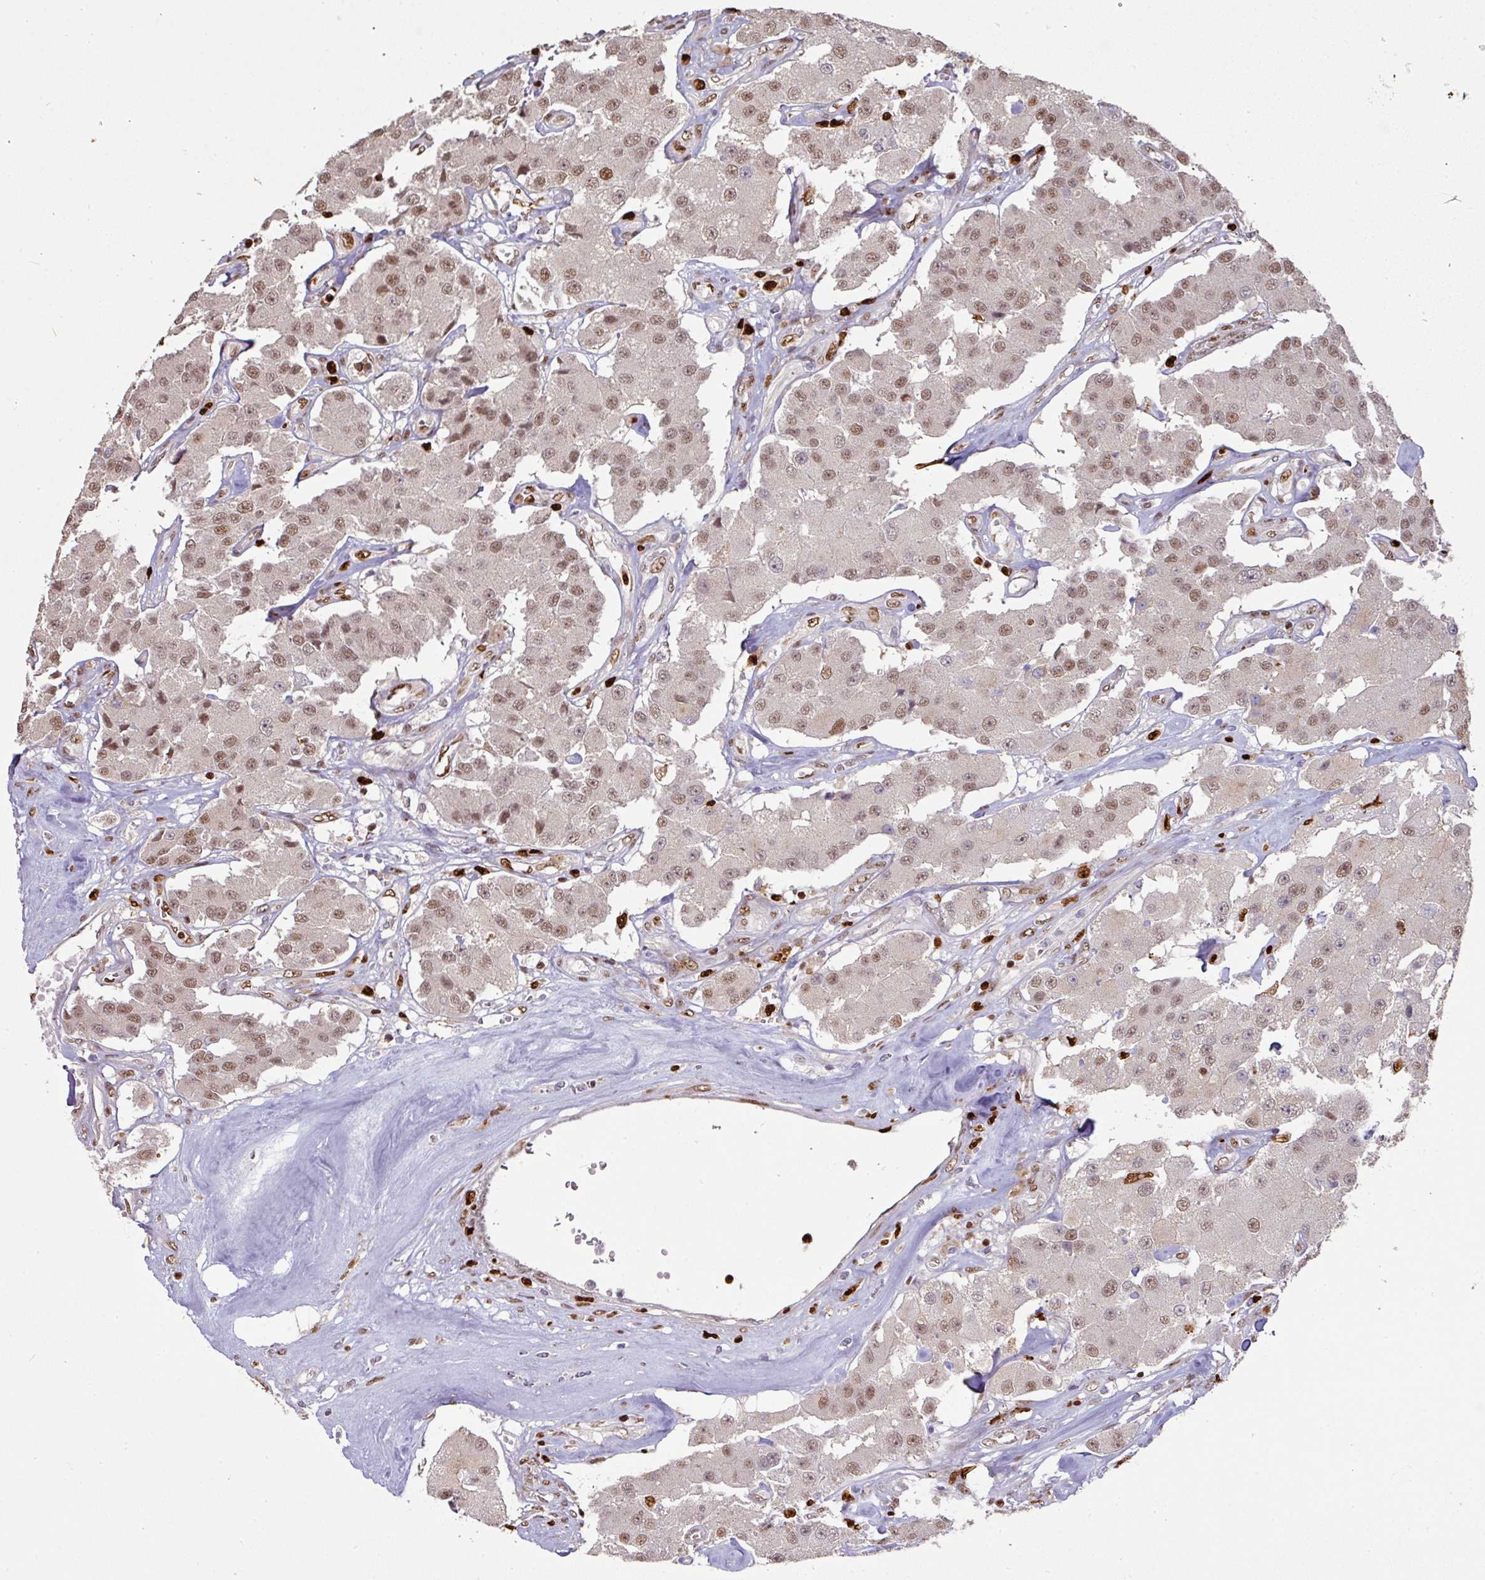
{"staining": {"intensity": "weak", "quantity": ">75%", "location": "nuclear"}, "tissue": "carcinoid", "cell_type": "Tumor cells", "image_type": "cancer", "snomed": [{"axis": "morphology", "description": "Carcinoid, malignant, NOS"}, {"axis": "topography", "description": "Pancreas"}], "caption": "This image displays carcinoid stained with immunohistochemistry (IHC) to label a protein in brown. The nuclear of tumor cells show weak positivity for the protein. Nuclei are counter-stained blue.", "gene": "SAMHD1", "patient": {"sex": "male", "age": 41}}